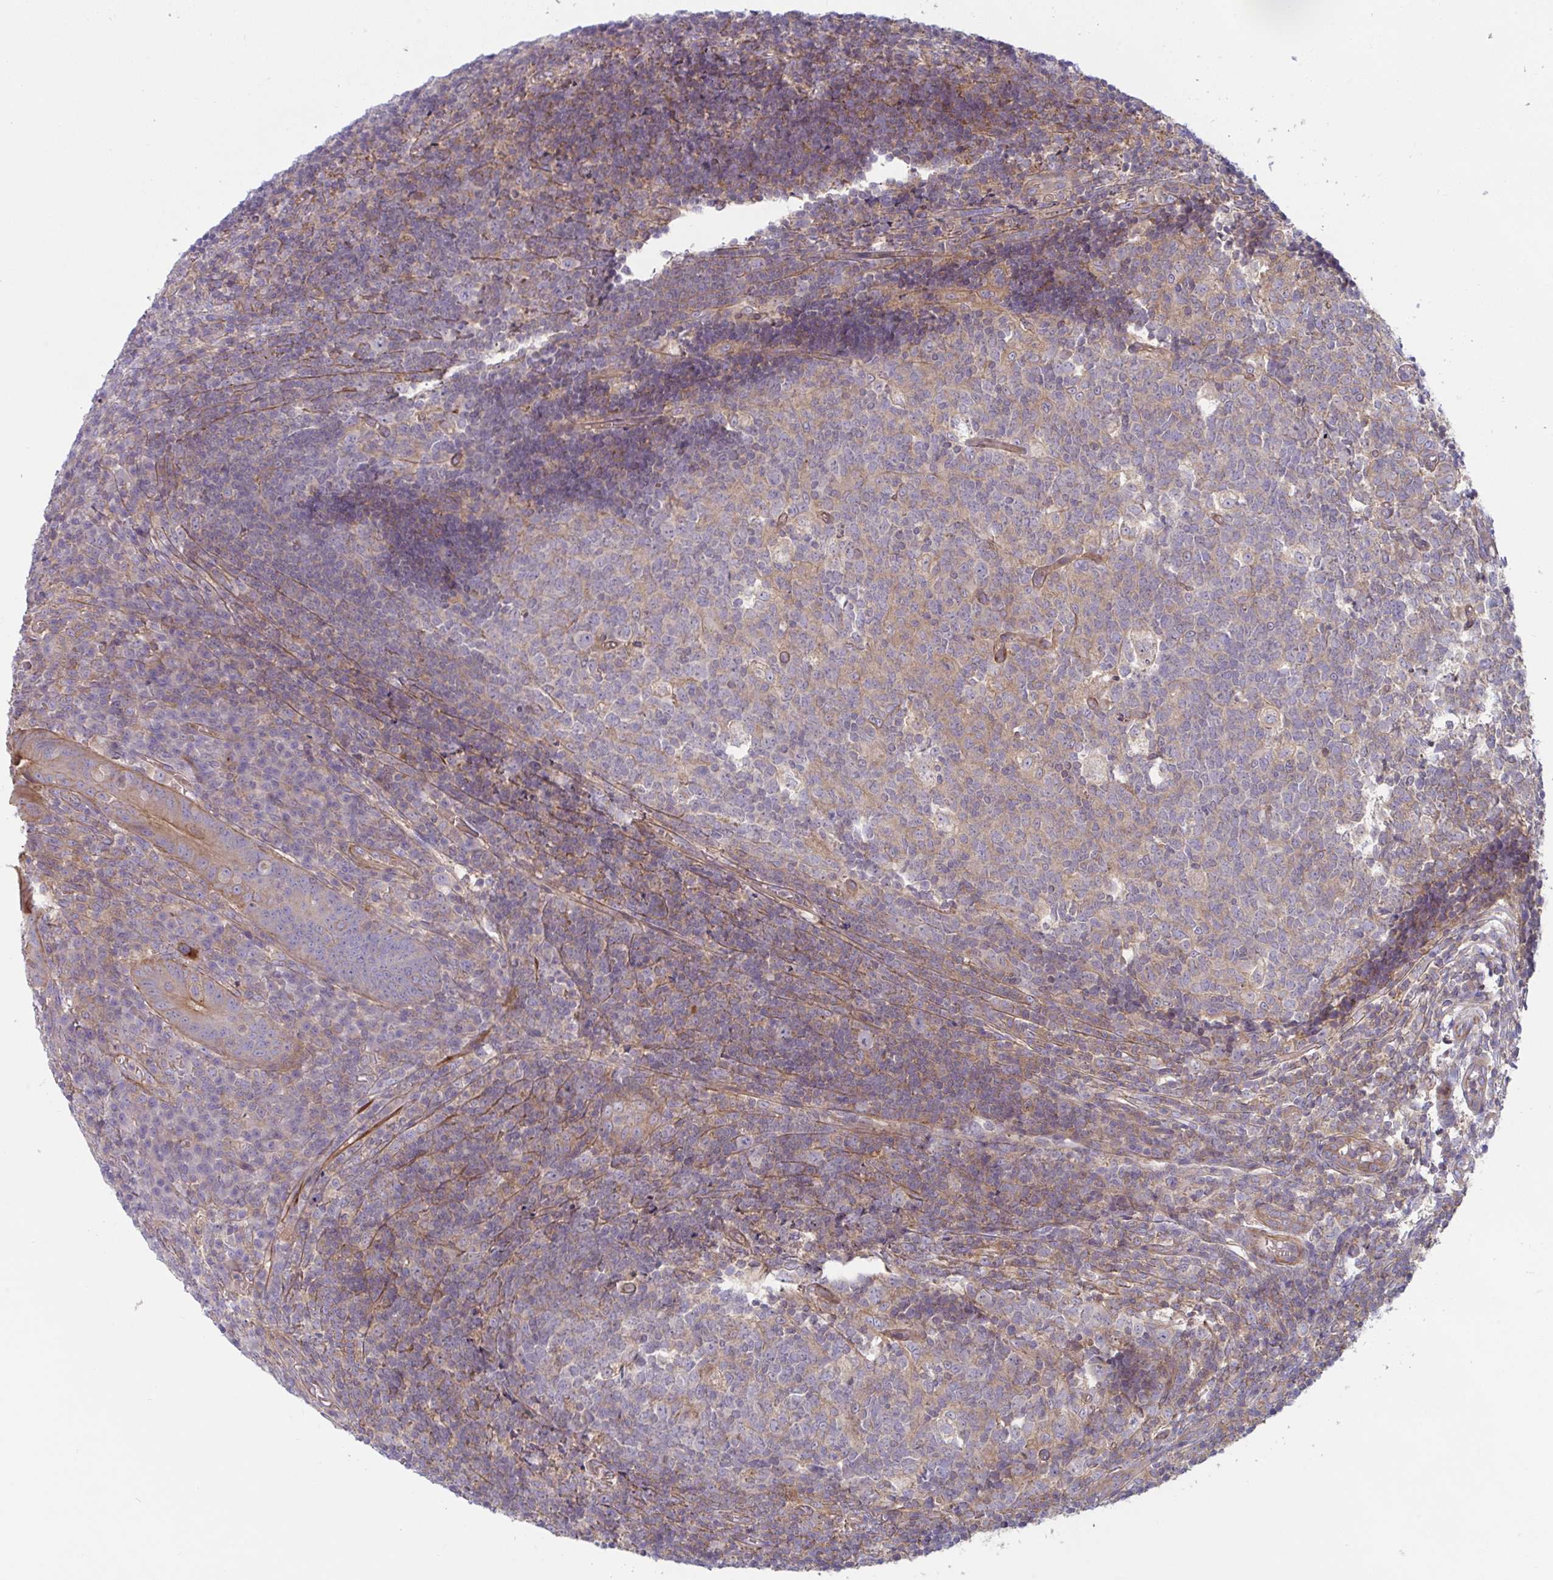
{"staining": {"intensity": "moderate", "quantity": ">75%", "location": "cytoplasmic/membranous"}, "tissue": "appendix", "cell_type": "Glandular cells", "image_type": "normal", "snomed": [{"axis": "morphology", "description": "Normal tissue, NOS"}, {"axis": "topography", "description": "Appendix"}], "caption": "Appendix stained with a brown dye displays moderate cytoplasmic/membranous positive expression in approximately >75% of glandular cells.", "gene": "TANK", "patient": {"sex": "male", "age": 18}}